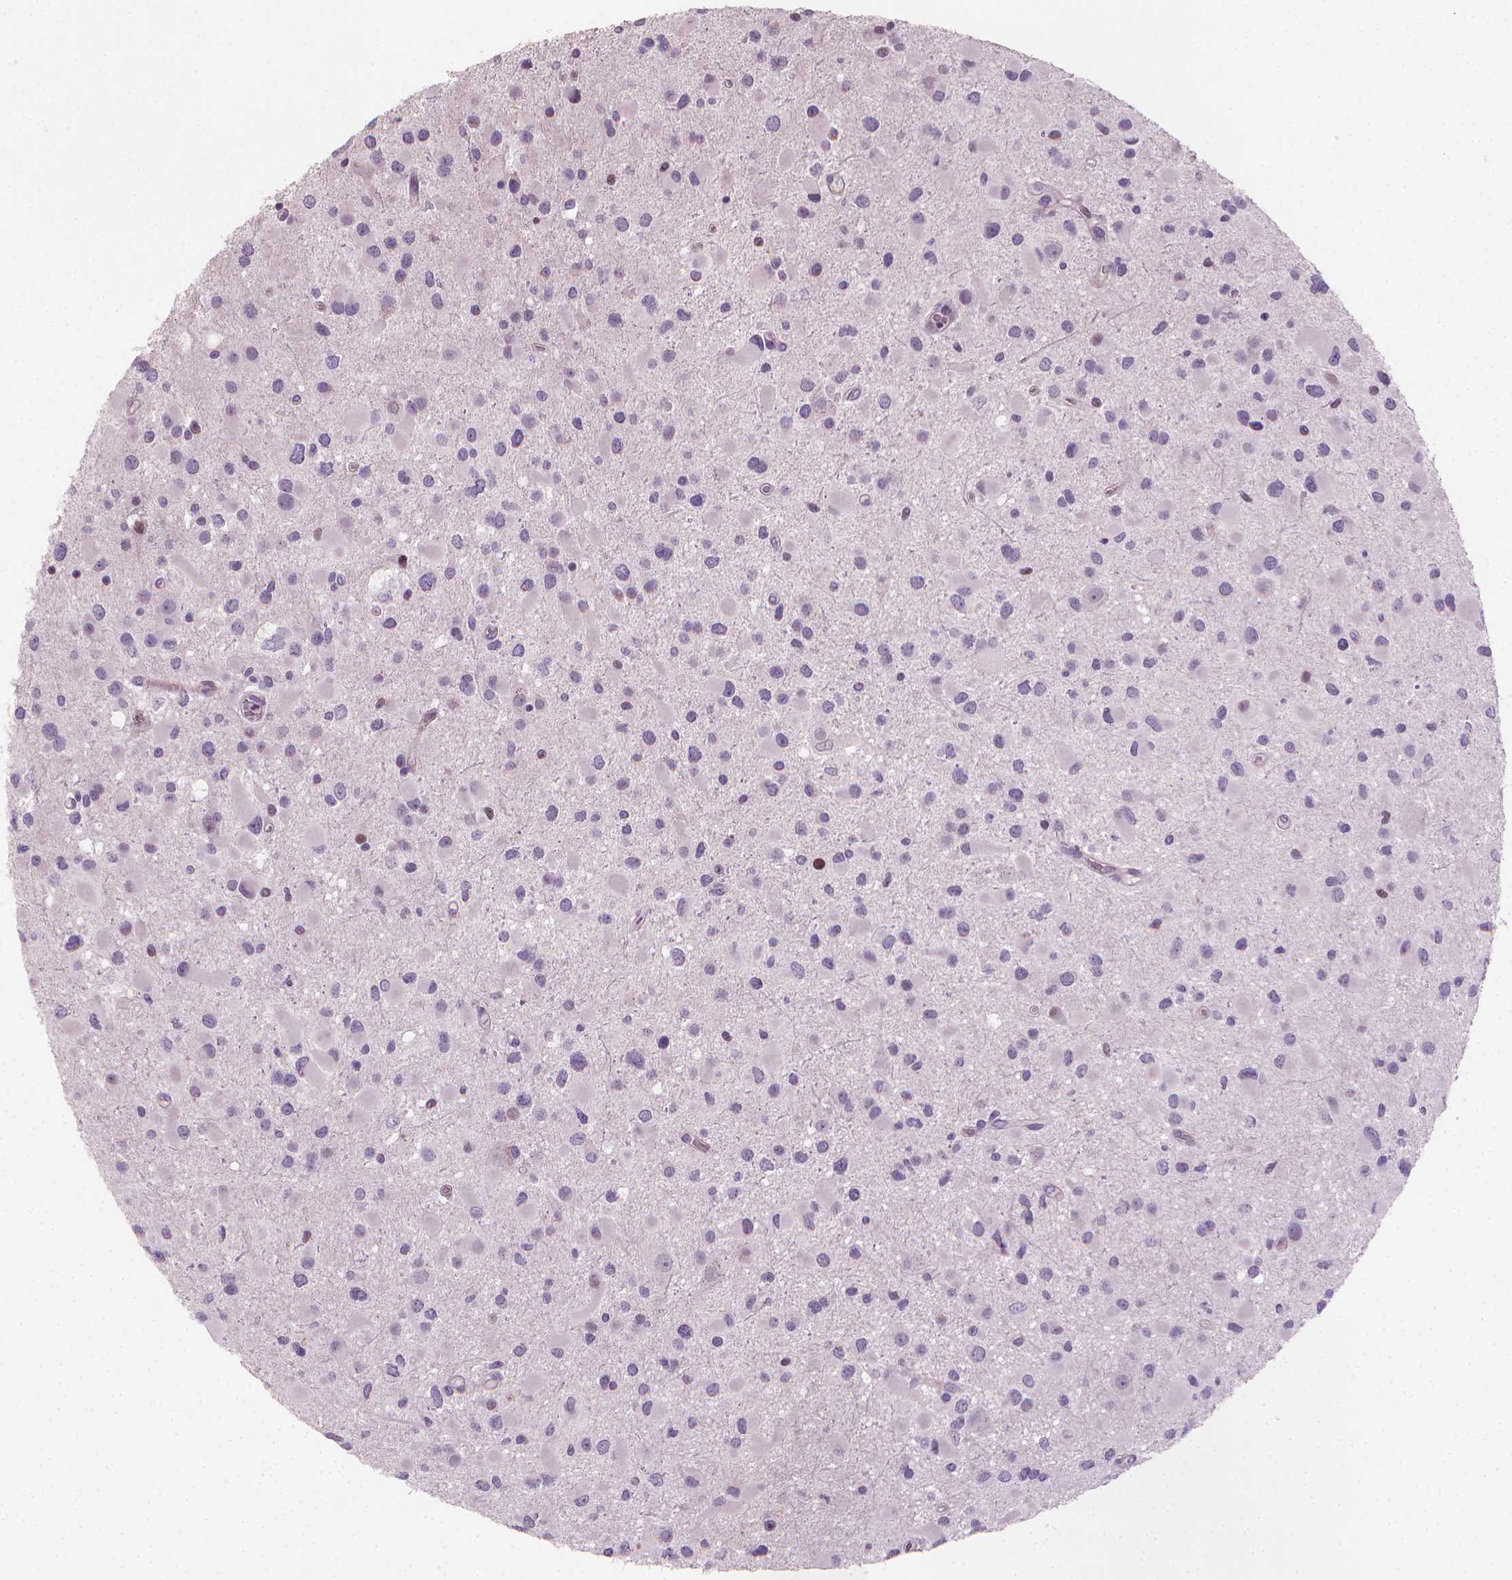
{"staining": {"intensity": "negative", "quantity": "none", "location": "none"}, "tissue": "glioma", "cell_type": "Tumor cells", "image_type": "cancer", "snomed": [{"axis": "morphology", "description": "Glioma, malignant, Low grade"}, {"axis": "topography", "description": "Brain"}], "caption": "Micrograph shows no protein expression in tumor cells of malignant low-grade glioma tissue.", "gene": "CLXN", "patient": {"sex": "female", "age": 32}}